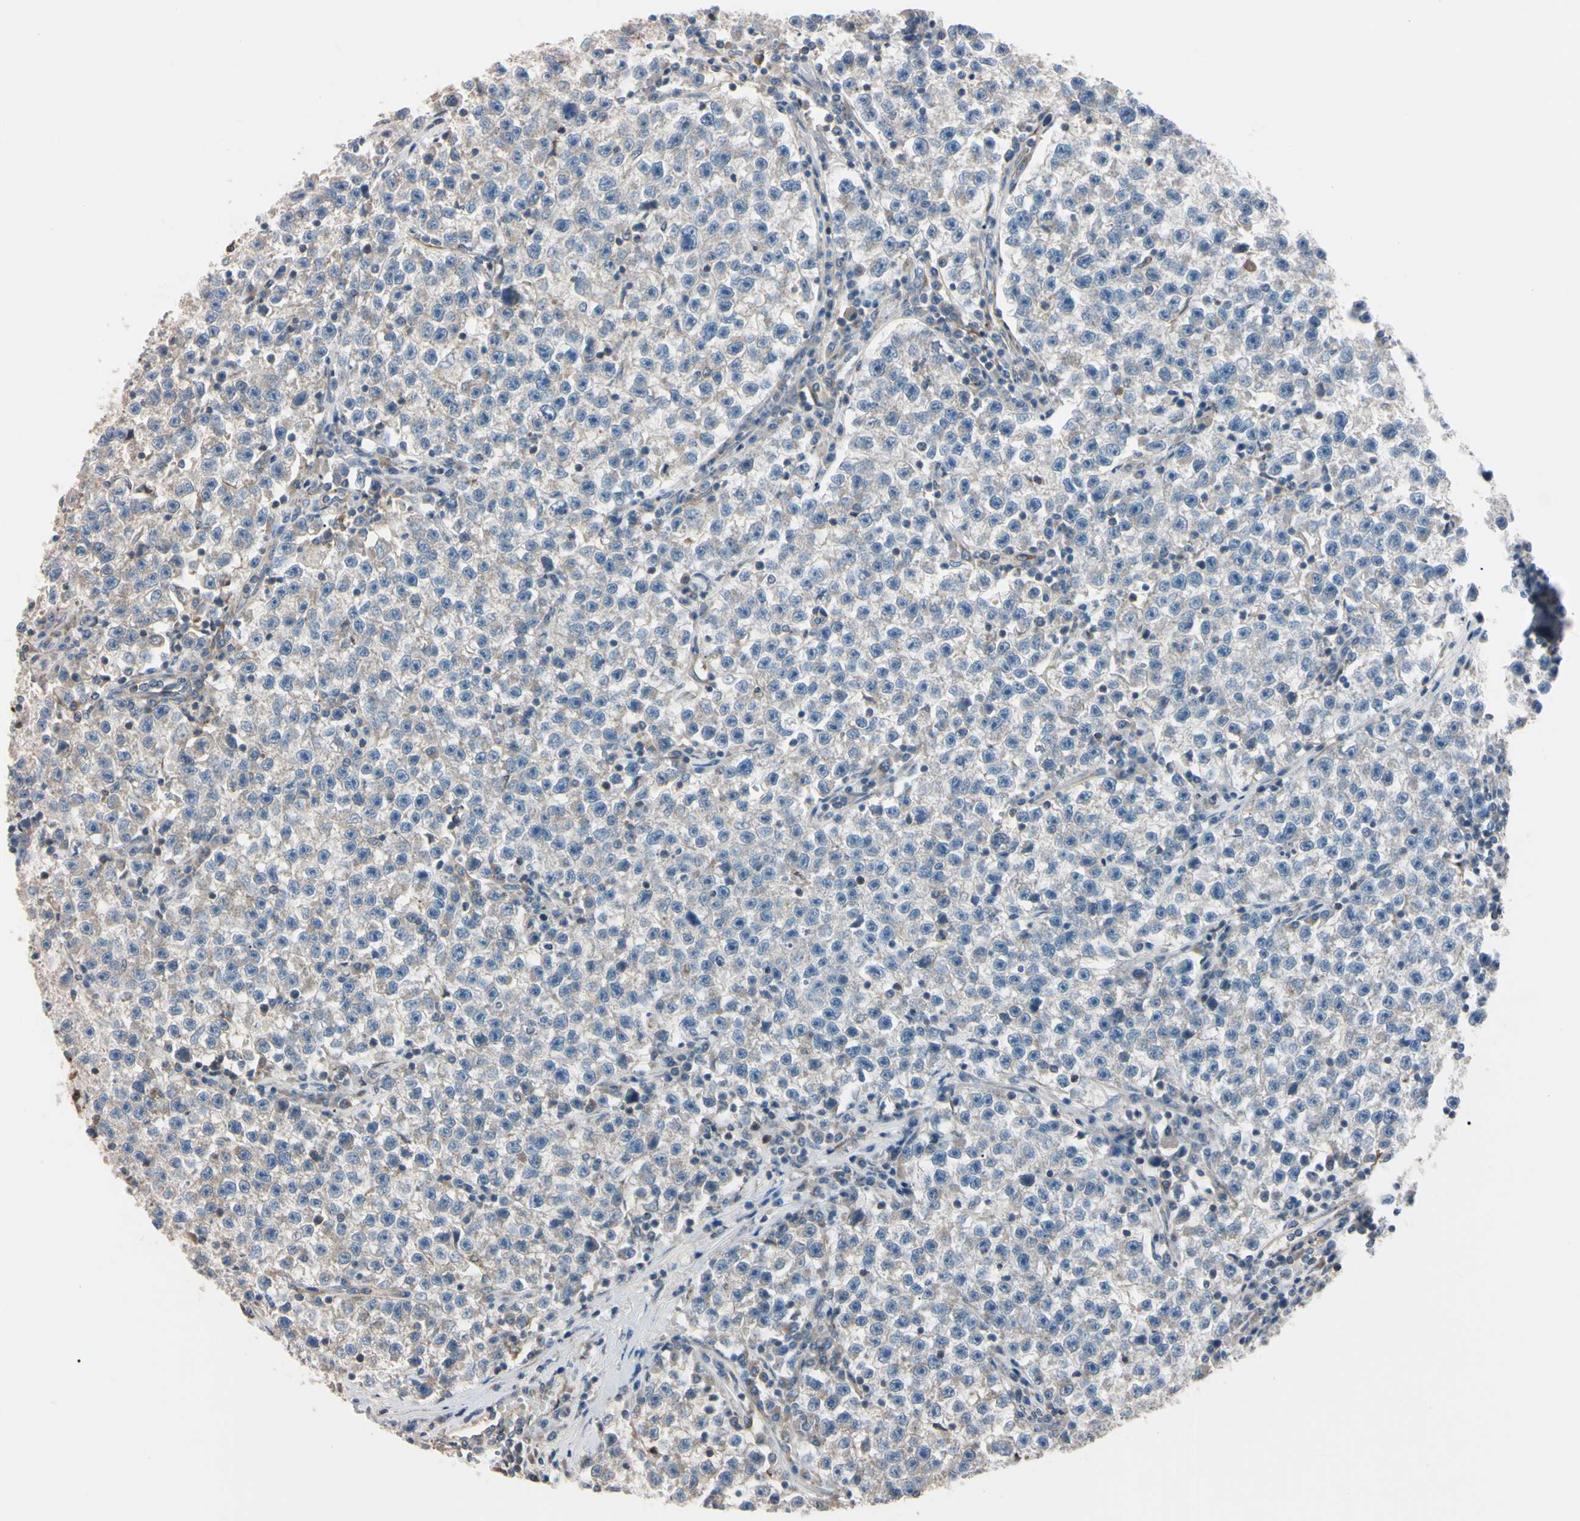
{"staining": {"intensity": "weak", "quantity": "25%-75%", "location": "cytoplasmic/membranous"}, "tissue": "testis cancer", "cell_type": "Tumor cells", "image_type": "cancer", "snomed": [{"axis": "morphology", "description": "Seminoma, NOS"}, {"axis": "topography", "description": "Testis"}], "caption": "A micrograph of human testis cancer stained for a protein demonstrates weak cytoplasmic/membranous brown staining in tumor cells. The protein of interest is shown in brown color, while the nuclei are stained blue.", "gene": "PRKACA", "patient": {"sex": "male", "age": 22}}